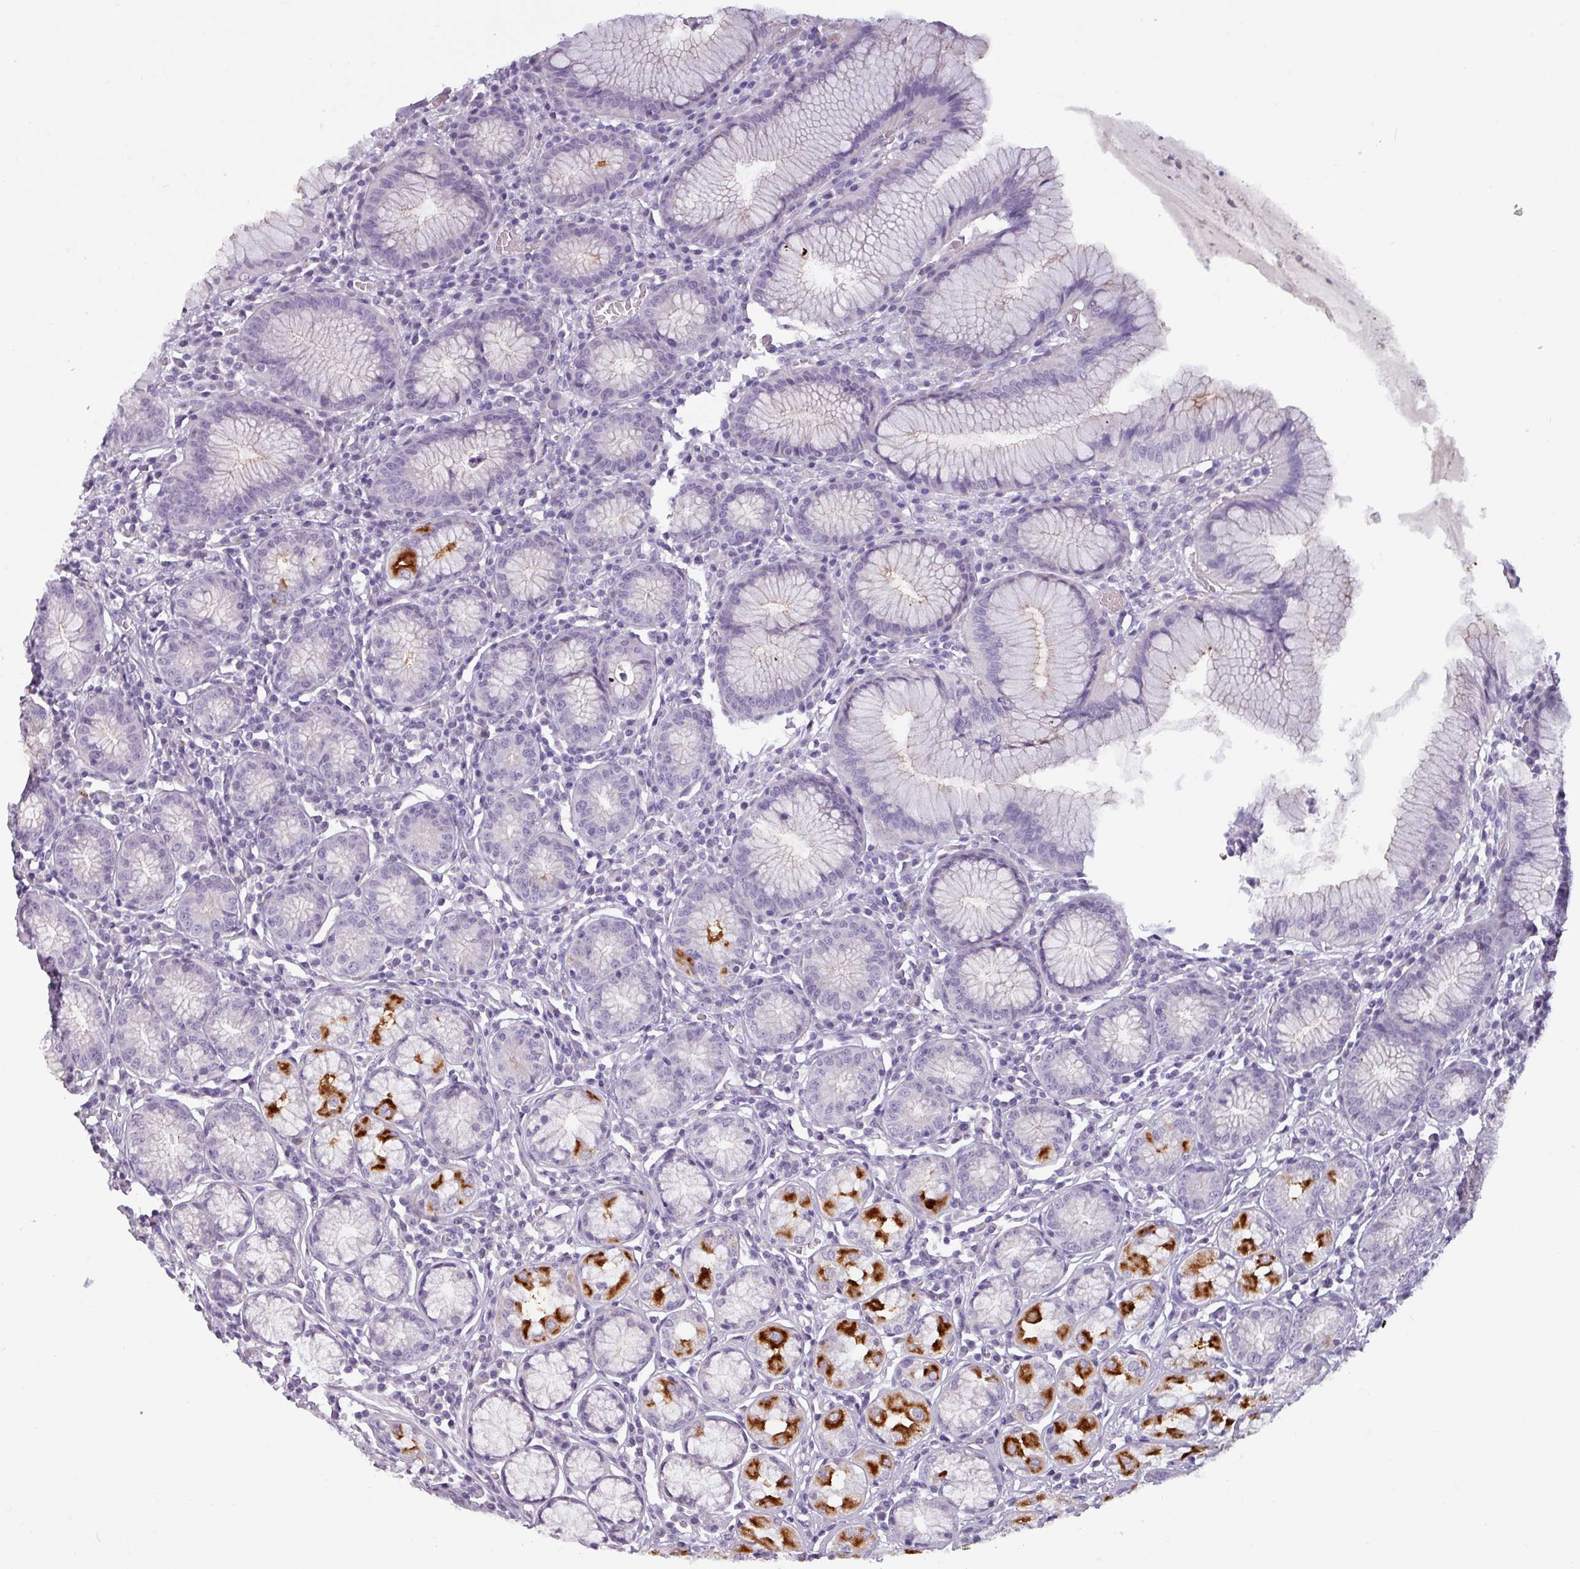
{"staining": {"intensity": "strong", "quantity": "25%-75%", "location": "cytoplasmic/membranous"}, "tissue": "stomach", "cell_type": "Glandular cells", "image_type": "normal", "snomed": [{"axis": "morphology", "description": "Normal tissue, NOS"}, {"axis": "topography", "description": "Stomach"}], "caption": "The immunohistochemical stain shows strong cytoplasmic/membranous expression in glandular cells of benign stomach. Nuclei are stained in blue.", "gene": "SLC26A9", "patient": {"sex": "male", "age": 55}}